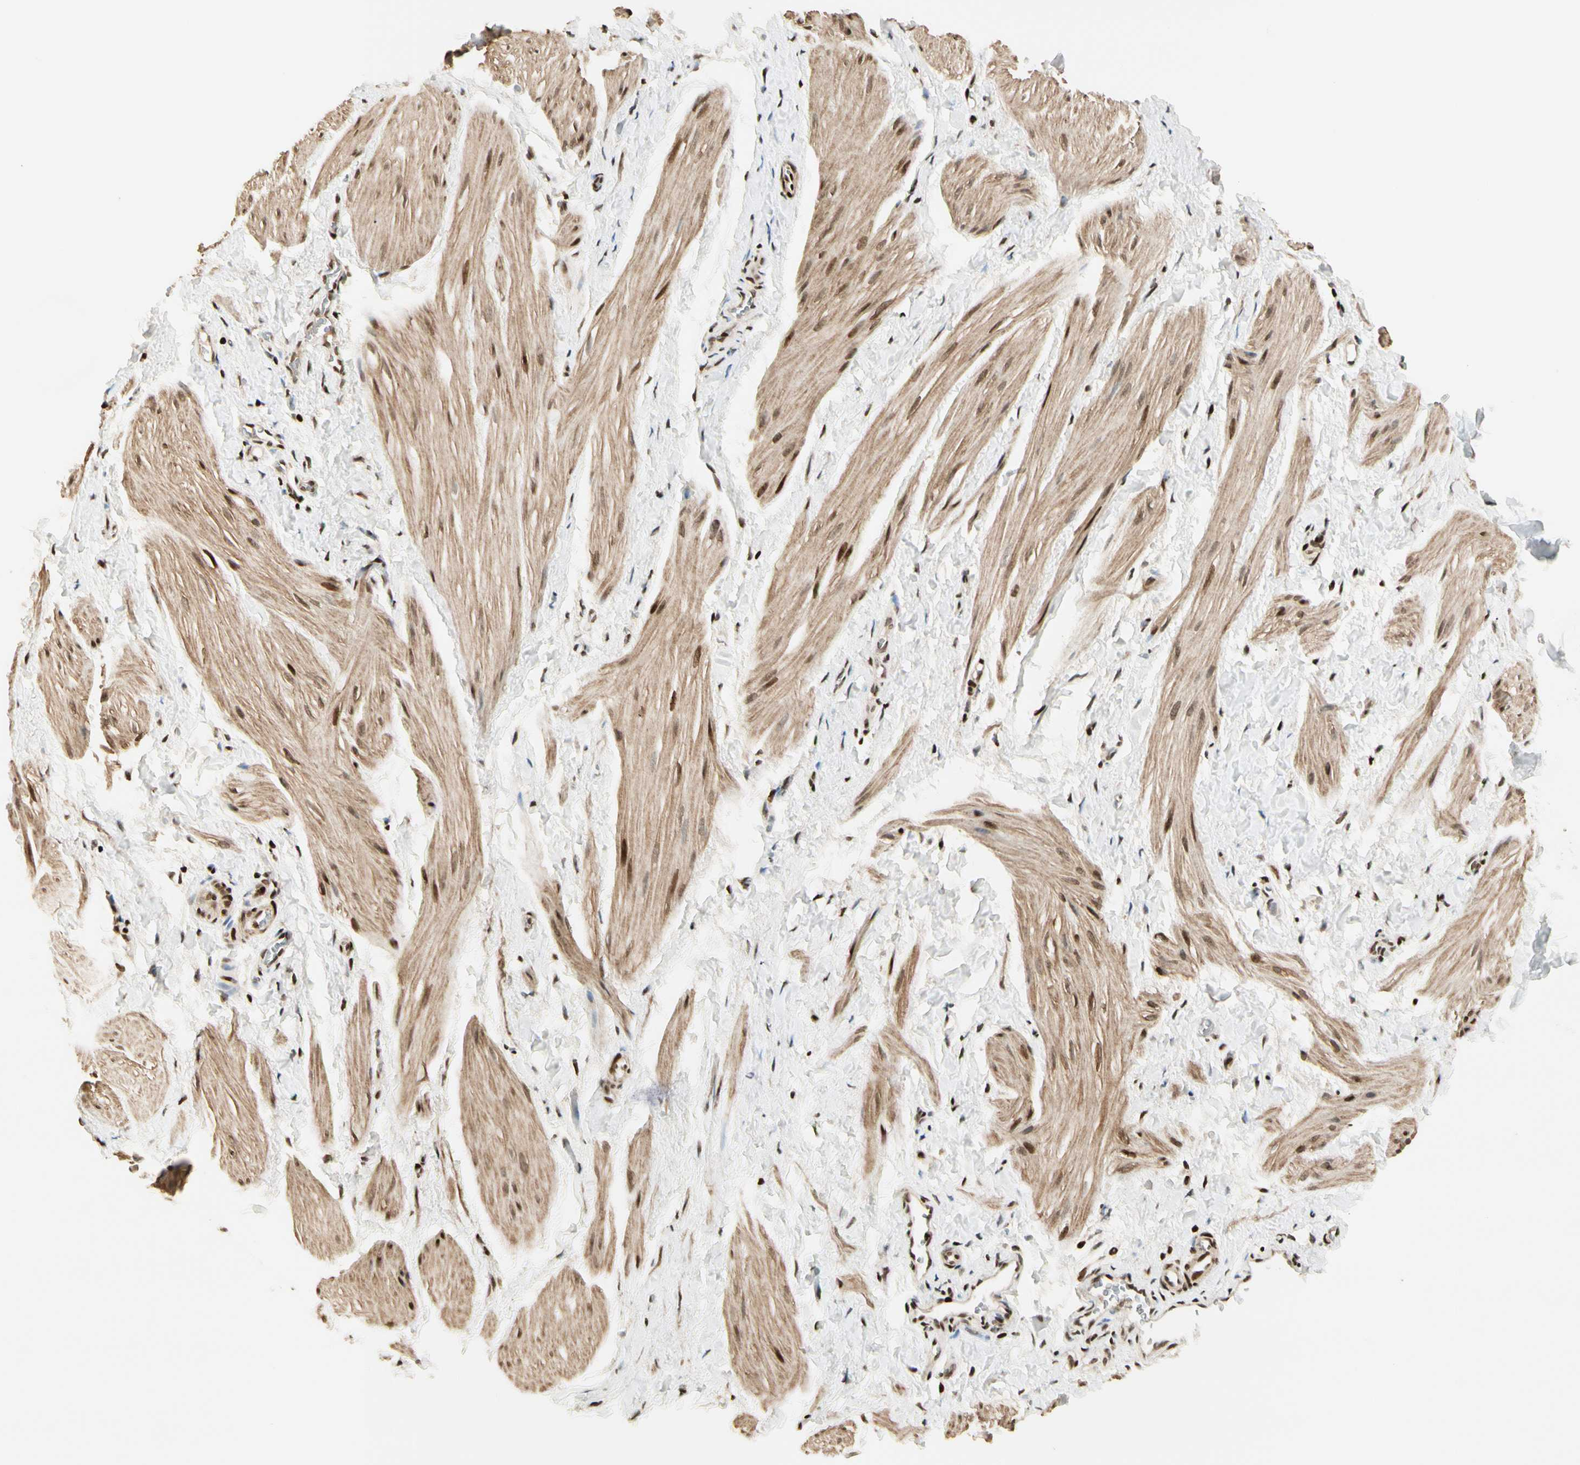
{"staining": {"intensity": "moderate", "quantity": ">75%", "location": "cytoplasmic/membranous,nuclear"}, "tissue": "smooth muscle", "cell_type": "Smooth muscle cells", "image_type": "normal", "snomed": [{"axis": "morphology", "description": "Normal tissue, NOS"}, {"axis": "topography", "description": "Smooth muscle"}], "caption": "Immunohistochemical staining of benign human smooth muscle exhibits moderate cytoplasmic/membranous,nuclear protein positivity in approximately >75% of smooth muscle cells.", "gene": "TSHZ3", "patient": {"sex": "male", "age": 16}}